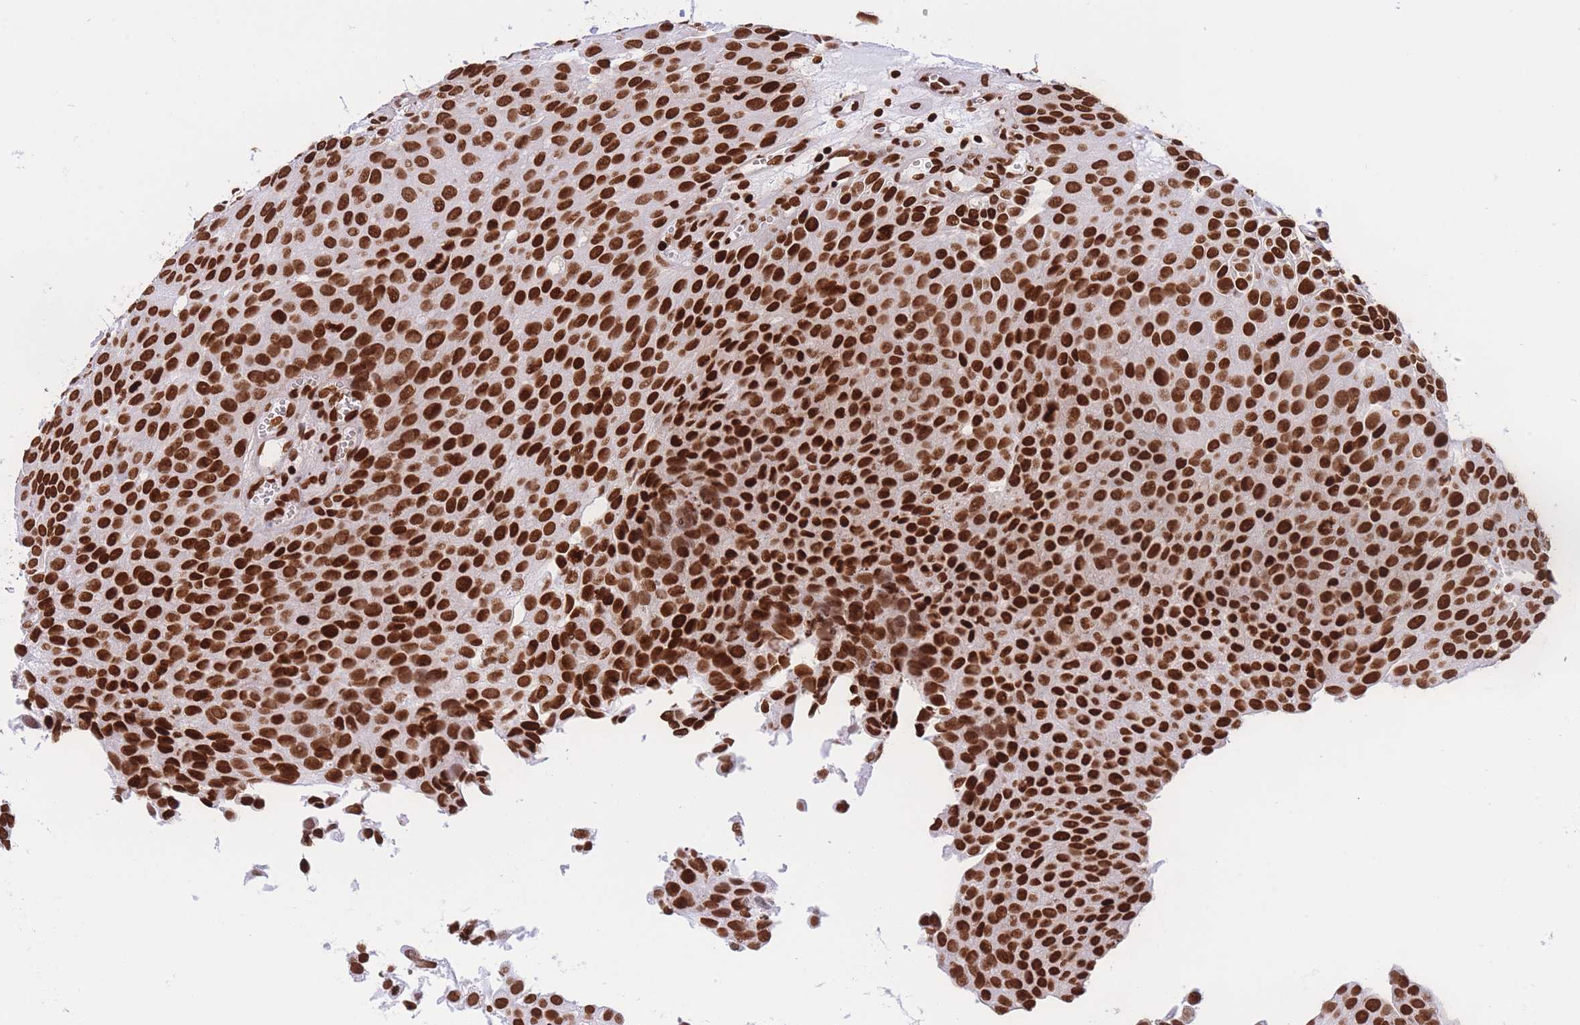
{"staining": {"intensity": "strong", "quantity": ">75%", "location": "nuclear"}, "tissue": "urothelial cancer", "cell_type": "Tumor cells", "image_type": "cancer", "snomed": [{"axis": "morphology", "description": "Urothelial carcinoma, Low grade"}, {"axis": "topography", "description": "Urinary bladder"}], "caption": "IHC of human low-grade urothelial carcinoma demonstrates high levels of strong nuclear positivity in about >75% of tumor cells. Immunohistochemistry (ihc) stains the protein of interest in brown and the nuclei are stained blue.", "gene": "H2BC11", "patient": {"sex": "male", "age": 88}}